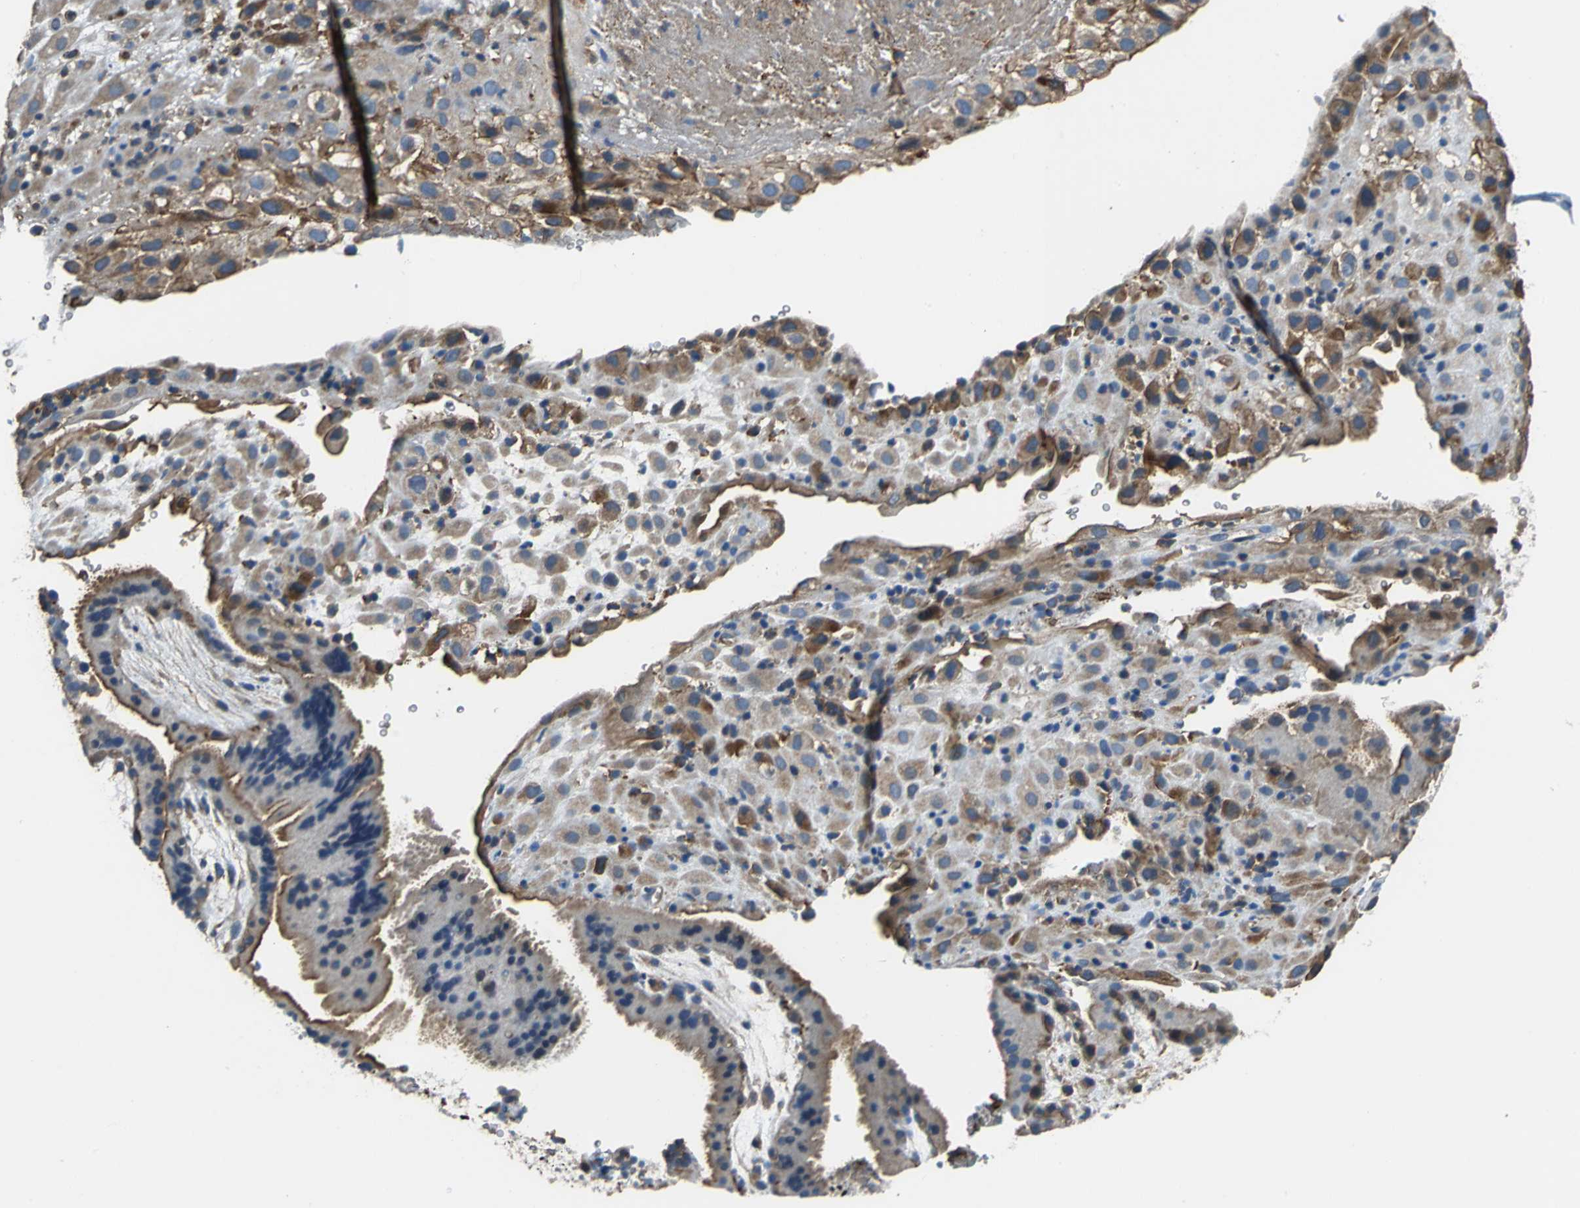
{"staining": {"intensity": "strong", "quantity": ">75%", "location": "cytoplasmic/membranous"}, "tissue": "placenta", "cell_type": "Decidual cells", "image_type": "normal", "snomed": [{"axis": "morphology", "description": "Normal tissue, NOS"}, {"axis": "topography", "description": "Placenta"}], "caption": "Immunohistochemical staining of unremarkable human placenta exhibits >75% levels of strong cytoplasmic/membranous protein expression in approximately >75% of decidual cells.", "gene": "PARVA", "patient": {"sex": "female", "age": 19}}